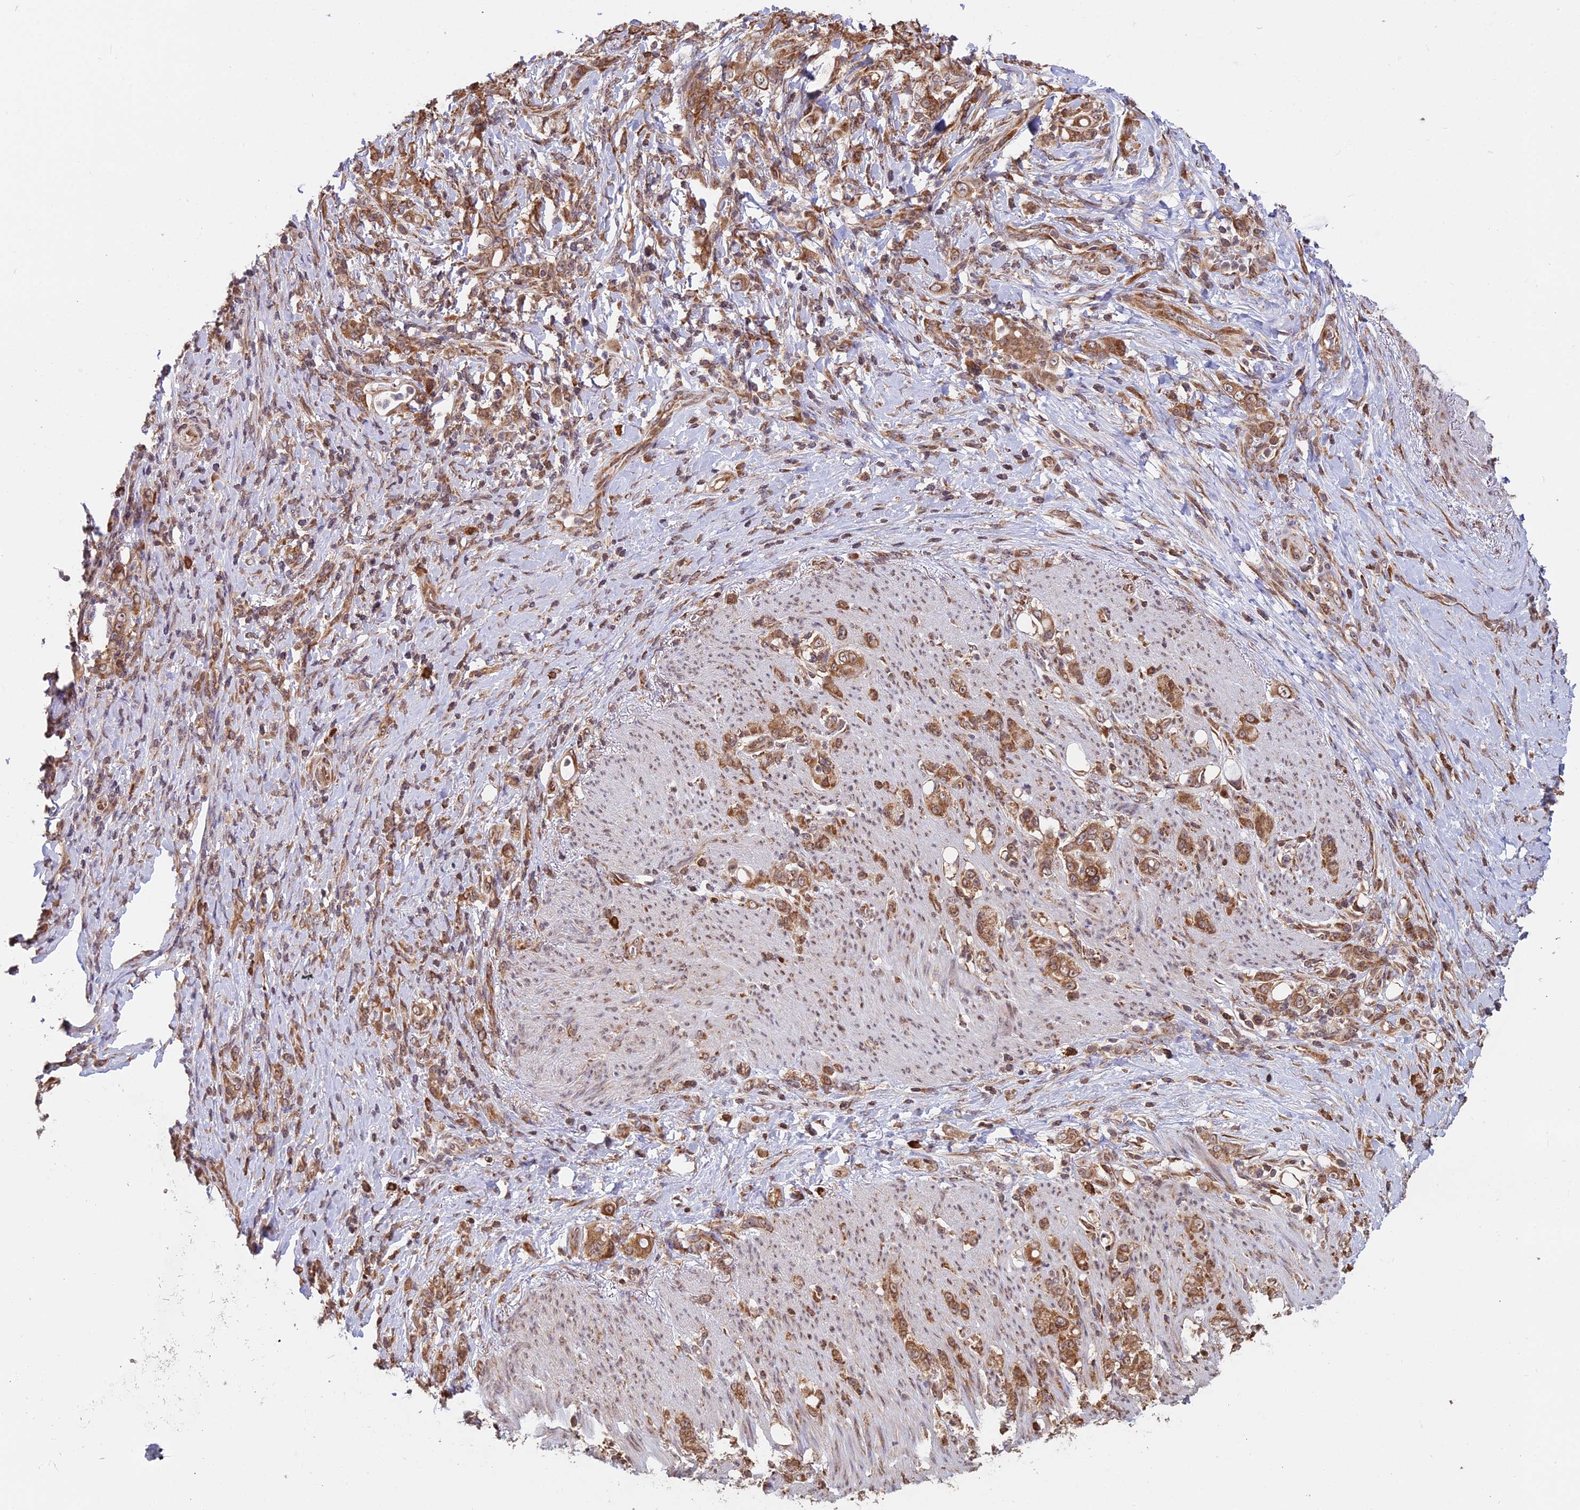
{"staining": {"intensity": "moderate", "quantity": ">75%", "location": "cytoplasmic/membranous"}, "tissue": "stomach cancer", "cell_type": "Tumor cells", "image_type": "cancer", "snomed": [{"axis": "morphology", "description": "Normal tissue, NOS"}, {"axis": "morphology", "description": "Adenocarcinoma, NOS"}, {"axis": "topography", "description": "Stomach"}], "caption": "Protein expression analysis of human stomach adenocarcinoma reveals moderate cytoplasmic/membranous staining in approximately >75% of tumor cells.", "gene": "RPL26", "patient": {"sex": "female", "age": 79}}